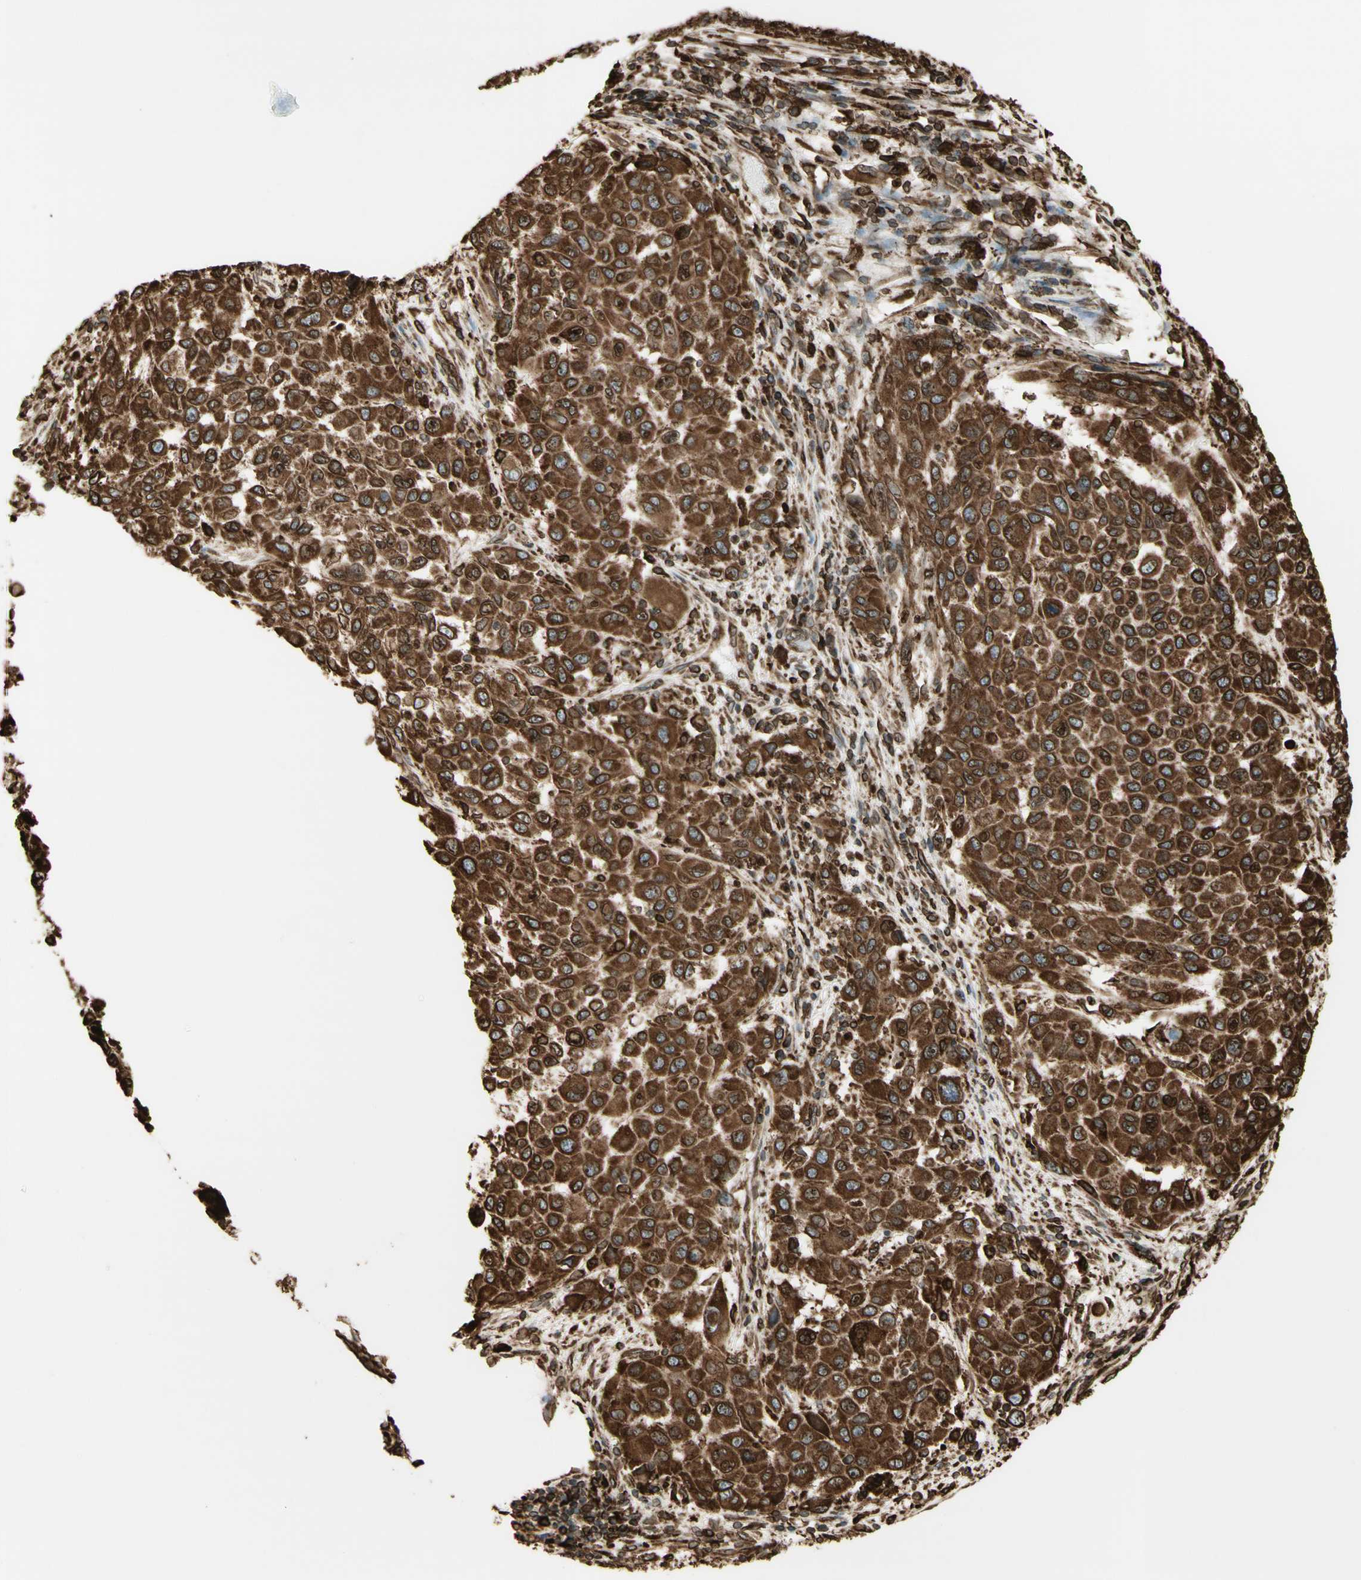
{"staining": {"intensity": "strong", "quantity": ">75%", "location": "cytoplasmic/membranous"}, "tissue": "melanoma", "cell_type": "Tumor cells", "image_type": "cancer", "snomed": [{"axis": "morphology", "description": "Malignant melanoma, Metastatic site"}, {"axis": "topography", "description": "Lymph node"}], "caption": "Tumor cells display high levels of strong cytoplasmic/membranous staining in about >75% of cells in malignant melanoma (metastatic site).", "gene": "CANX", "patient": {"sex": "male", "age": 61}}